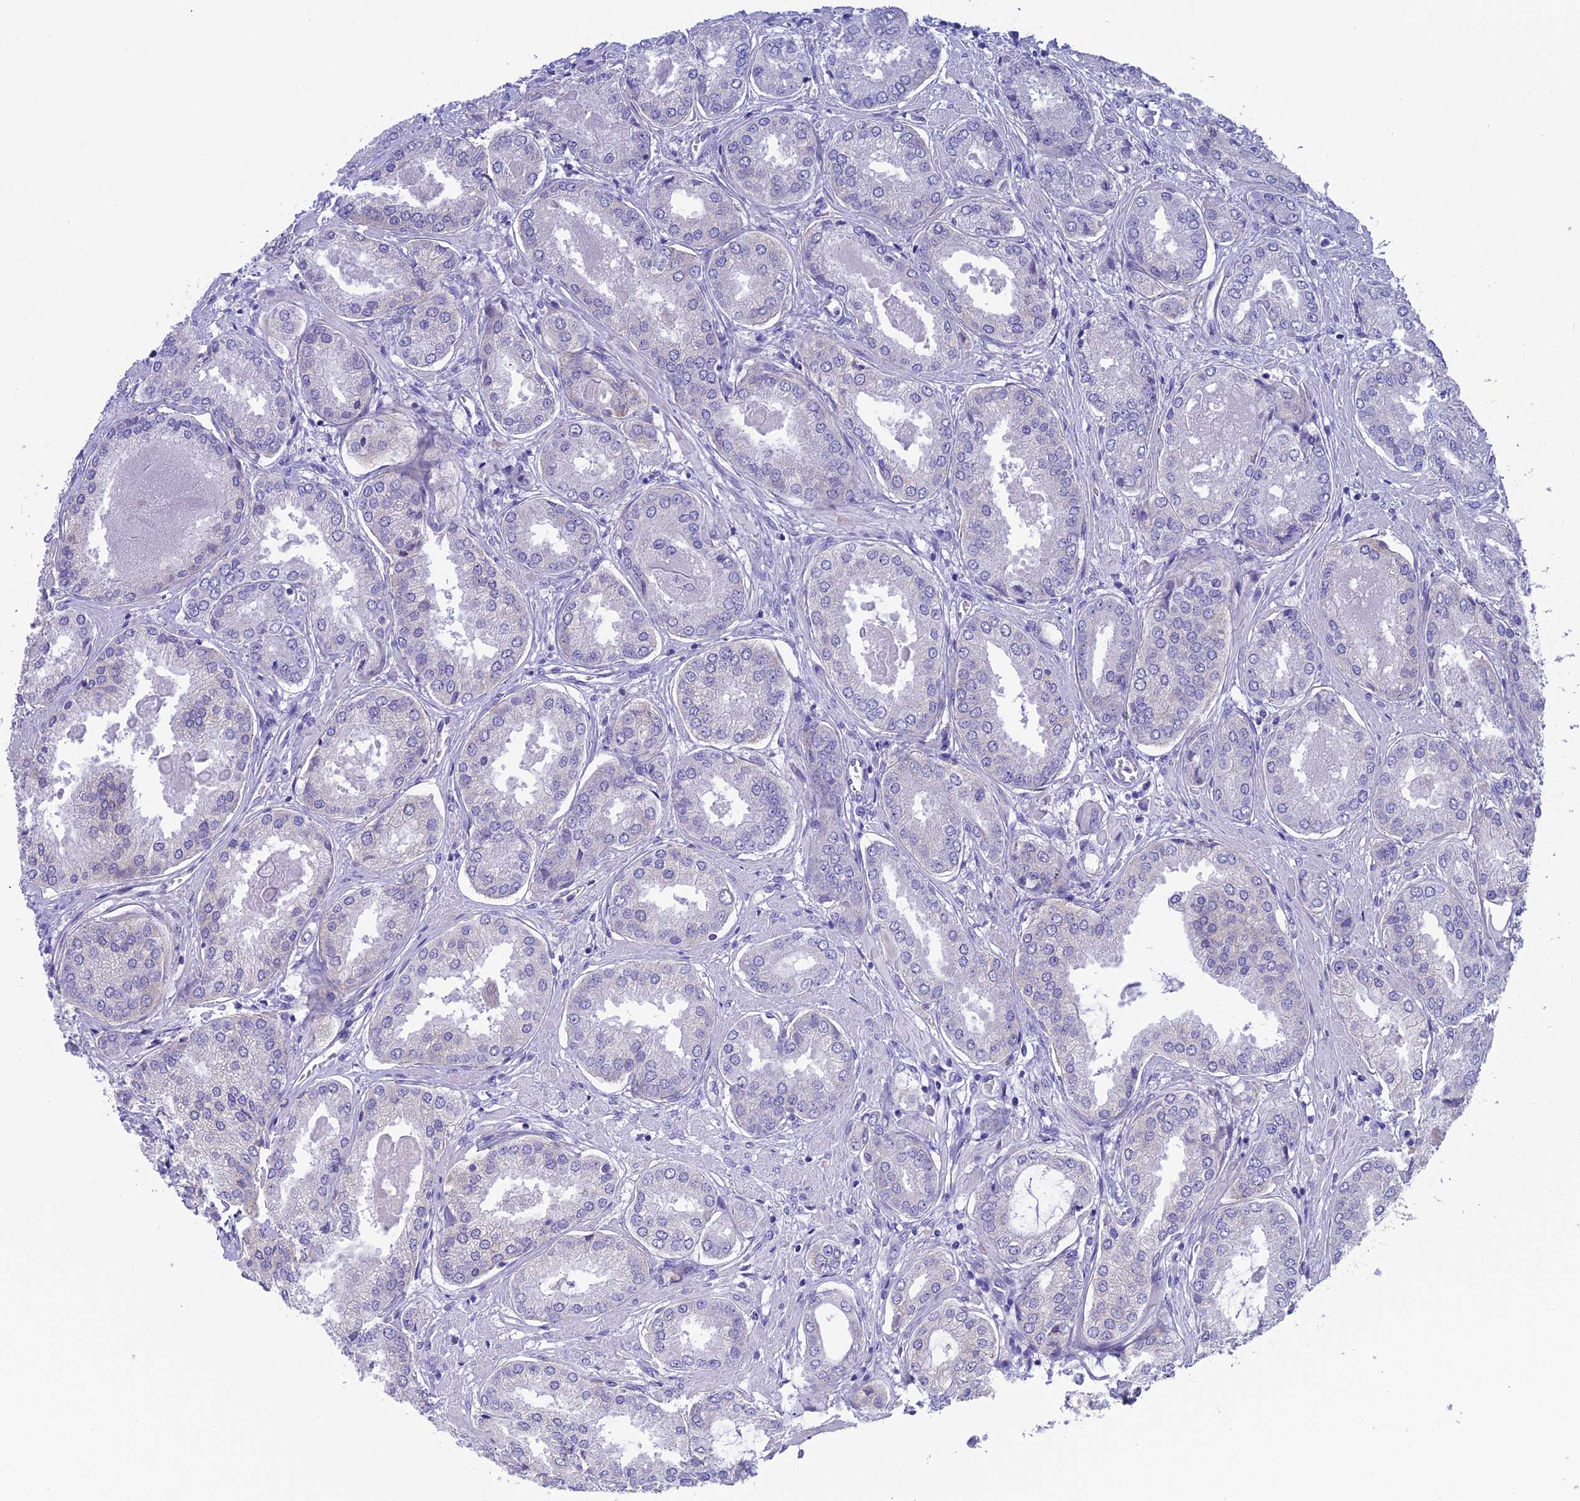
{"staining": {"intensity": "negative", "quantity": "none", "location": "none"}, "tissue": "prostate cancer", "cell_type": "Tumor cells", "image_type": "cancer", "snomed": [{"axis": "morphology", "description": "Adenocarcinoma, Low grade"}, {"axis": "topography", "description": "Prostate"}], "caption": "Tumor cells show no significant protein positivity in adenocarcinoma (low-grade) (prostate).", "gene": "TACSTD2", "patient": {"sex": "male", "age": 68}}